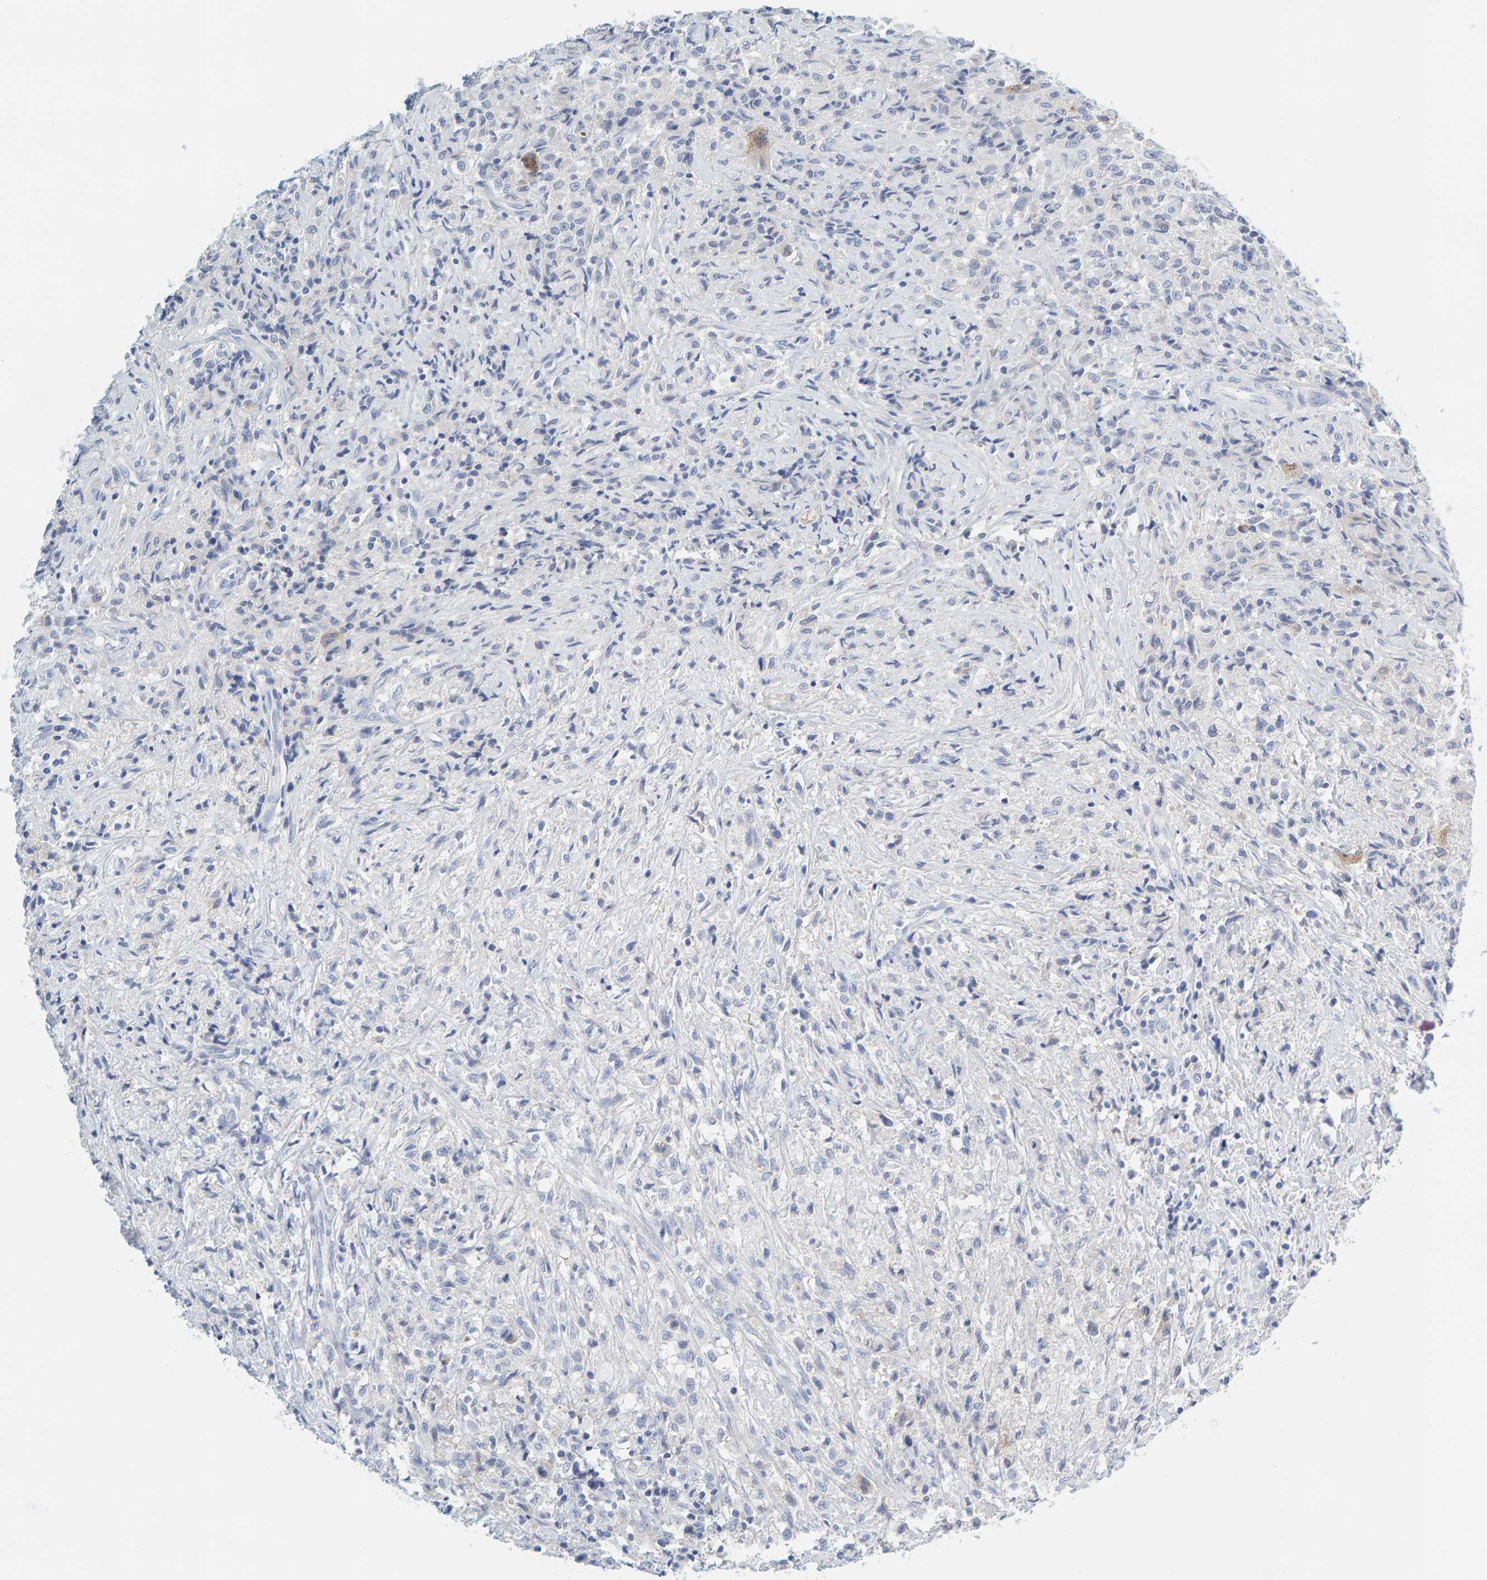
{"staining": {"intensity": "negative", "quantity": "none", "location": "none"}, "tissue": "testis cancer", "cell_type": "Tumor cells", "image_type": "cancer", "snomed": [{"axis": "morphology", "description": "Carcinoma, Embryonal, NOS"}, {"axis": "topography", "description": "Testis"}], "caption": "The IHC micrograph has no significant expression in tumor cells of testis cancer tissue.", "gene": "MOG", "patient": {"sex": "male", "age": 2}}